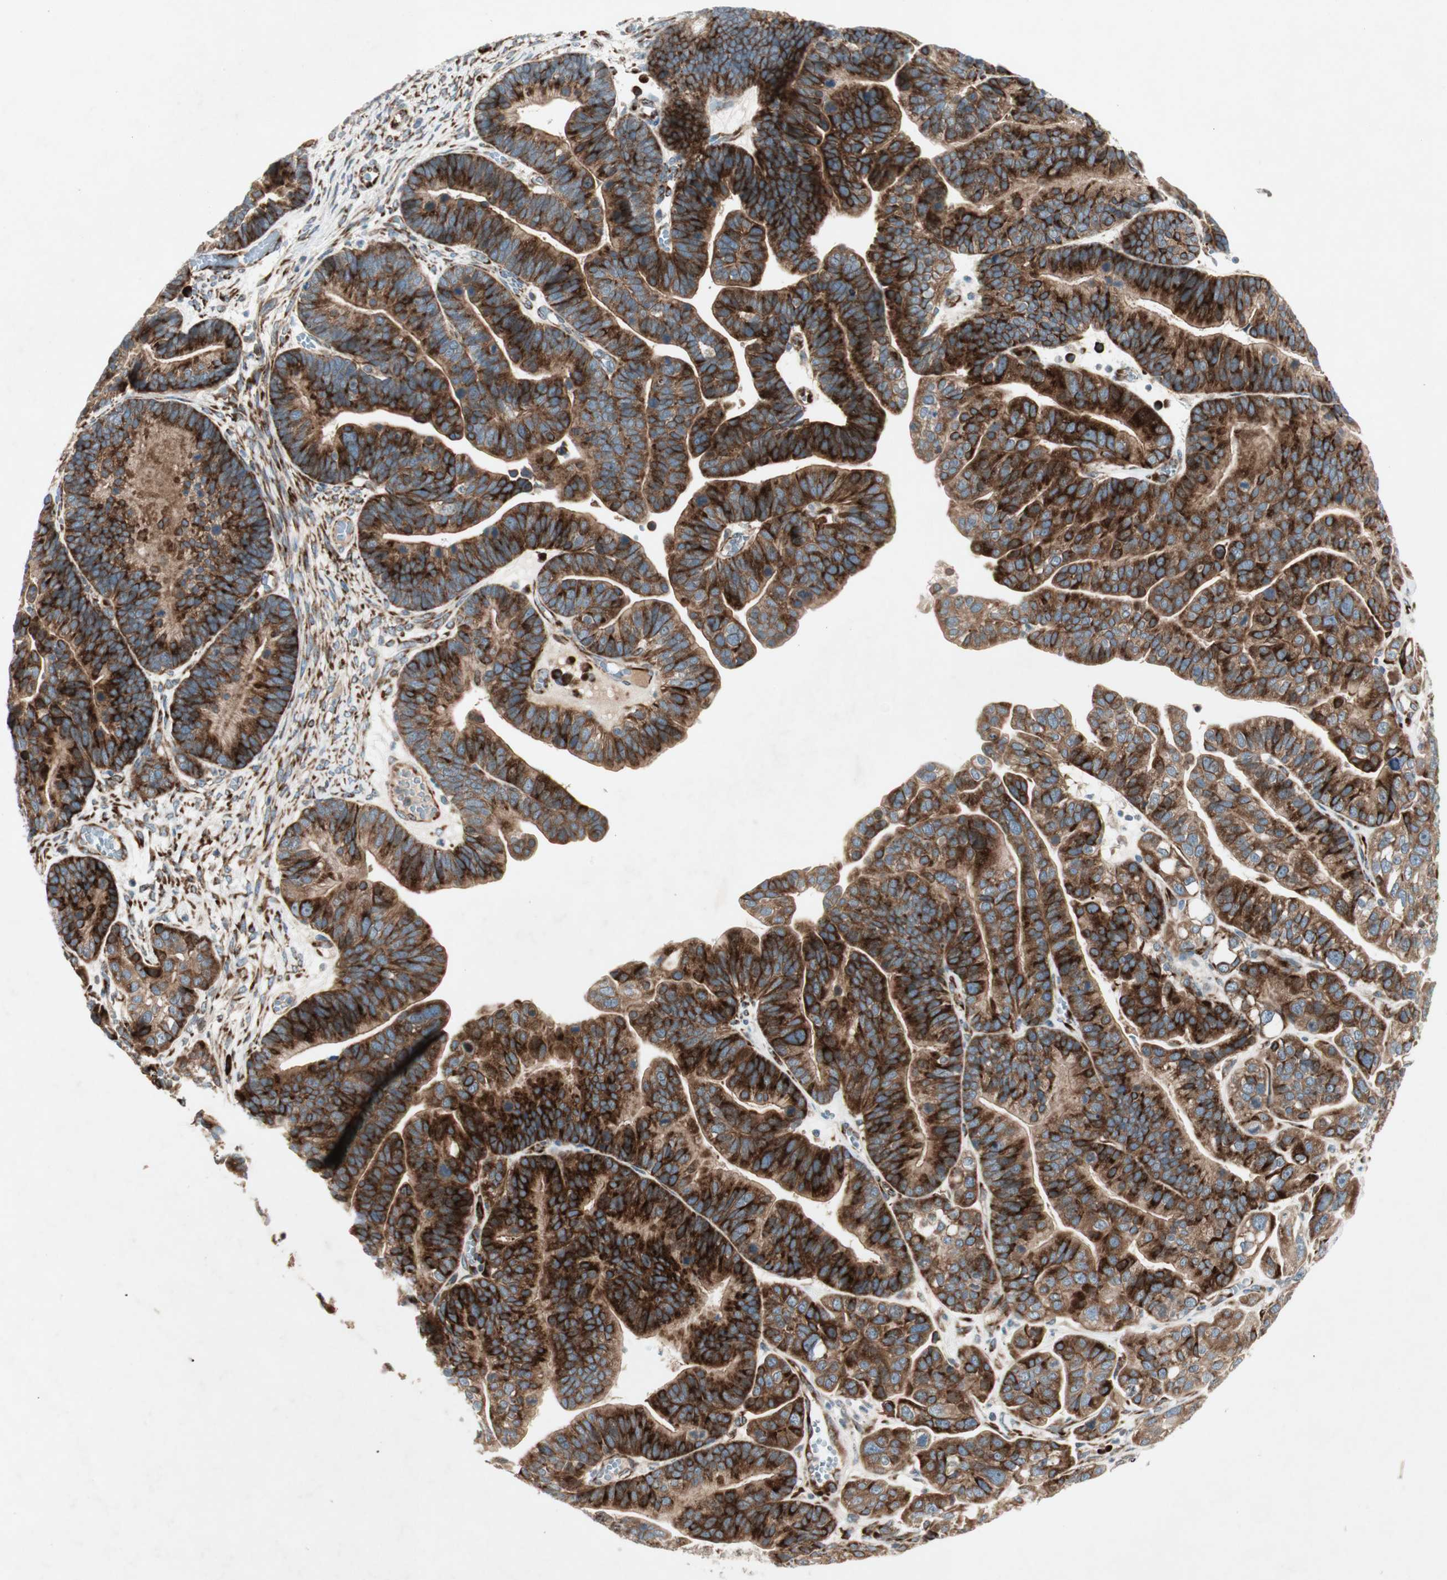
{"staining": {"intensity": "strong", "quantity": ">75%", "location": "cytoplasmic/membranous"}, "tissue": "ovarian cancer", "cell_type": "Tumor cells", "image_type": "cancer", "snomed": [{"axis": "morphology", "description": "Cystadenocarcinoma, serous, NOS"}, {"axis": "topography", "description": "Ovary"}], "caption": "A histopathology image showing strong cytoplasmic/membranous staining in approximately >75% of tumor cells in ovarian cancer, as visualized by brown immunohistochemical staining.", "gene": "APOO", "patient": {"sex": "female", "age": 56}}